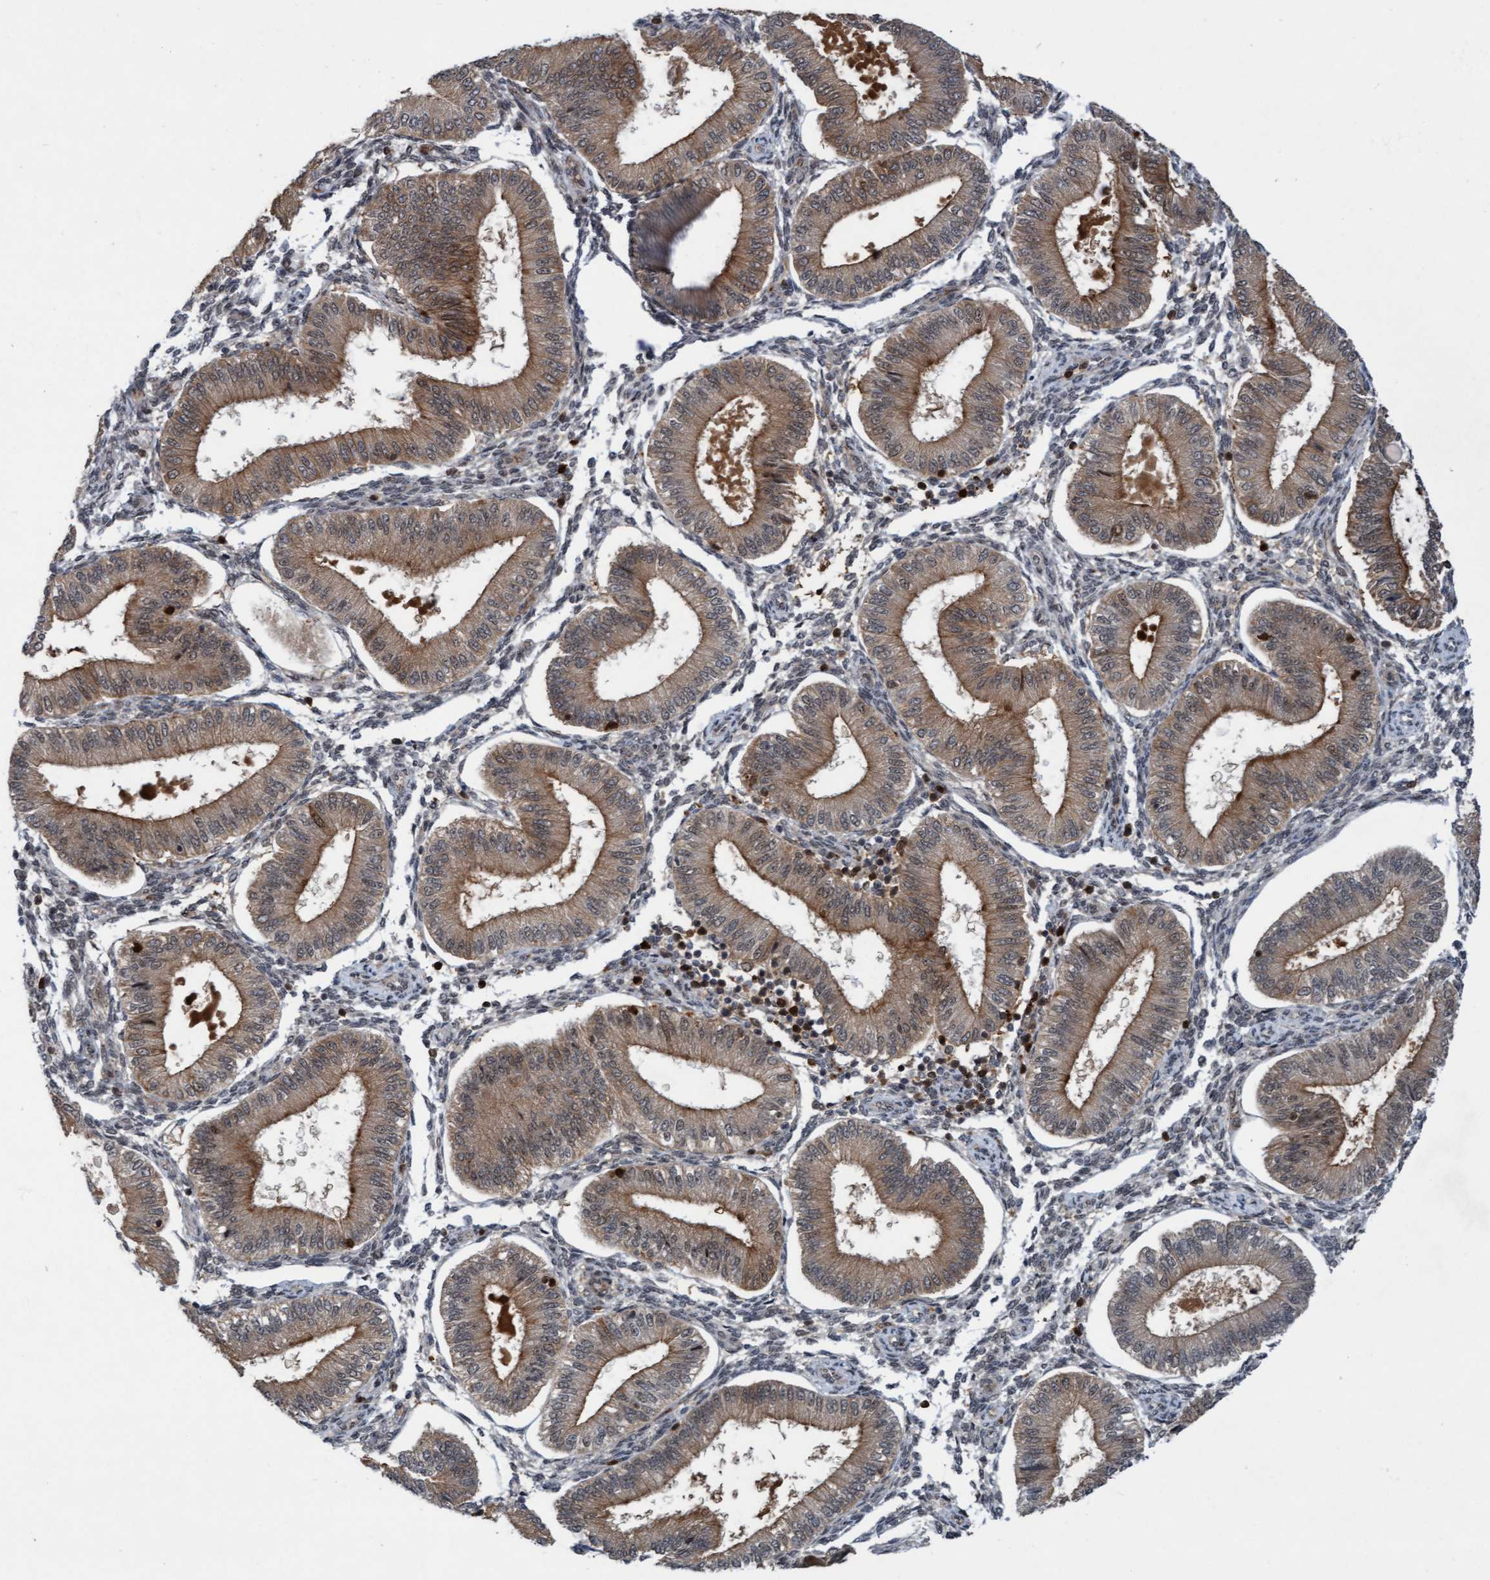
{"staining": {"intensity": "weak", "quantity": "<25%", "location": "cytoplasmic/membranous"}, "tissue": "endometrium", "cell_type": "Cells in endometrial stroma", "image_type": "normal", "snomed": [{"axis": "morphology", "description": "Normal tissue, NOS"}, {"axis": "topography", "description": "Endometrium"}], "caption": "The photomicrograph demonstrates no significant expression in cells in endometrial stroma of endometrium. (Stains: DAB immunohistochemistry with hematoxylin counter stain, Microscopy: brightfield microscopy at high magnification).", "gene": "RAP1GAP2", "patient": {"sex": "female", "age": 39}}